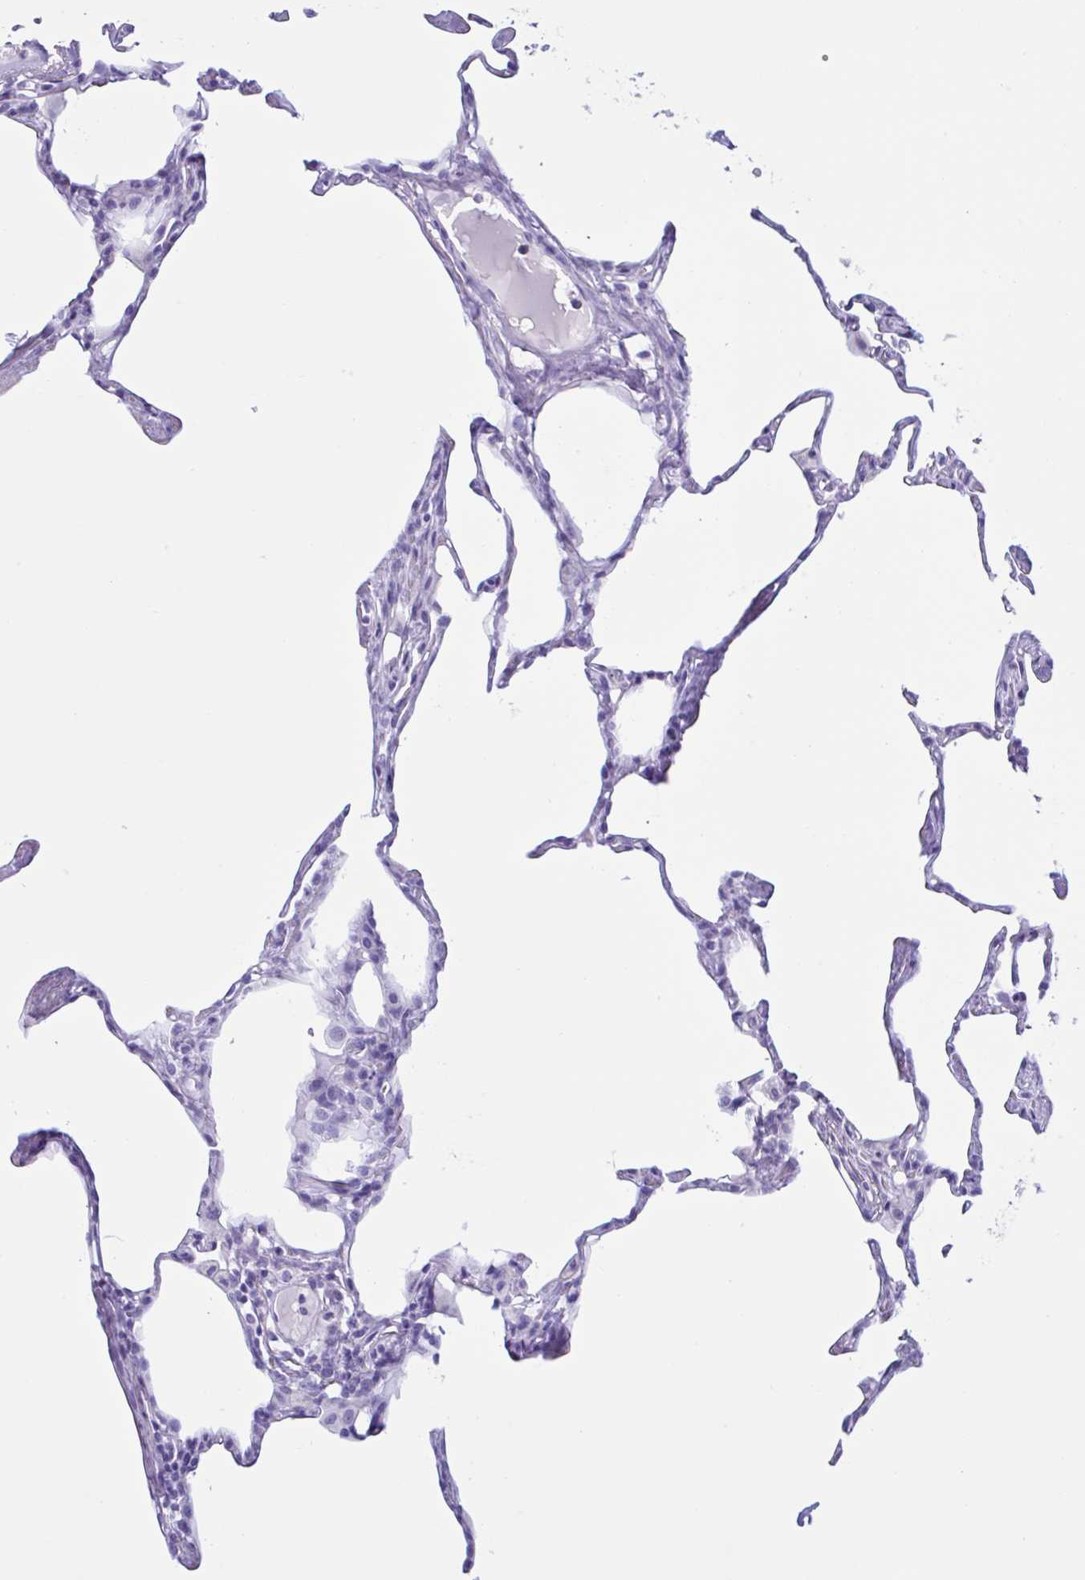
{"staining": {"intensity": "negative", "quantity": "none", "location": "none"}, "tissue": "lung", "cell_type": "Alveolar cells", "image_type": "normal", "snomed": [{"axis": "morphology", "description": "Normal tissue, NOS"}, {"axis": "topography", "description": "Lung"}], "caption": "Alveolar cells show no significant protein expression in unremarkable lung.", "gene": "MRGPRG", "patient": {"sex": "male", "age": 65}}